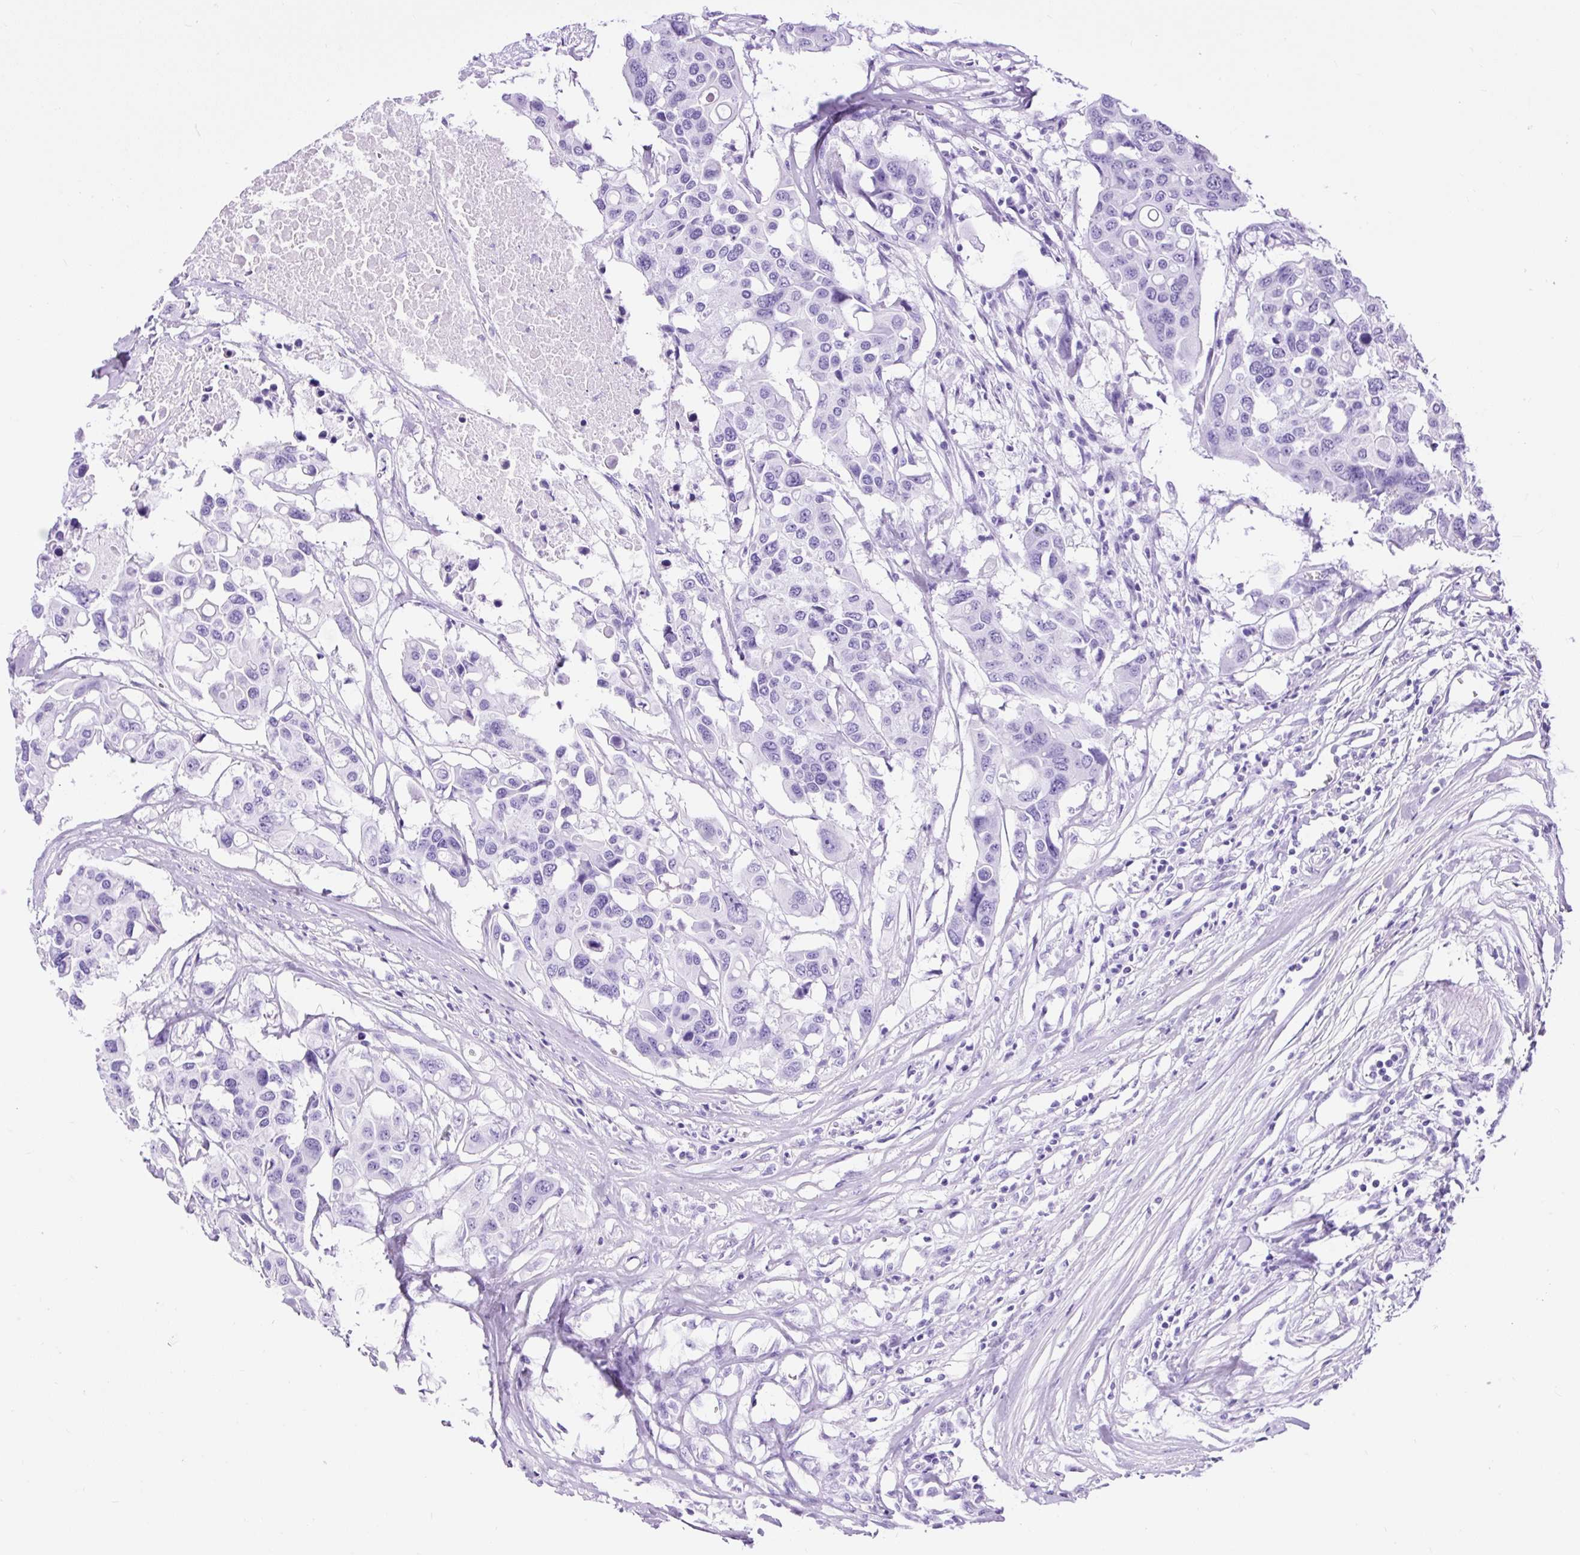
{"staining": {"intensity": "negative", "quantity": "none", "location": "none"}, "tissue": "colorectal cancer", "cell_type": "Tumor cells", "image_type": "cancer", "snomed": [{"axis": "morphology", "description": "Adenocarcinoma, NOS"}, {"axis": "topography", "description": "Colon"}], "caption": "DAB immunohistochemical staining of human adenocarcinoma (colorectal) demonstrates no significant expression in tumor cells.", "gene": "CEL", "patient": {"sex": "male", "age": 77}}